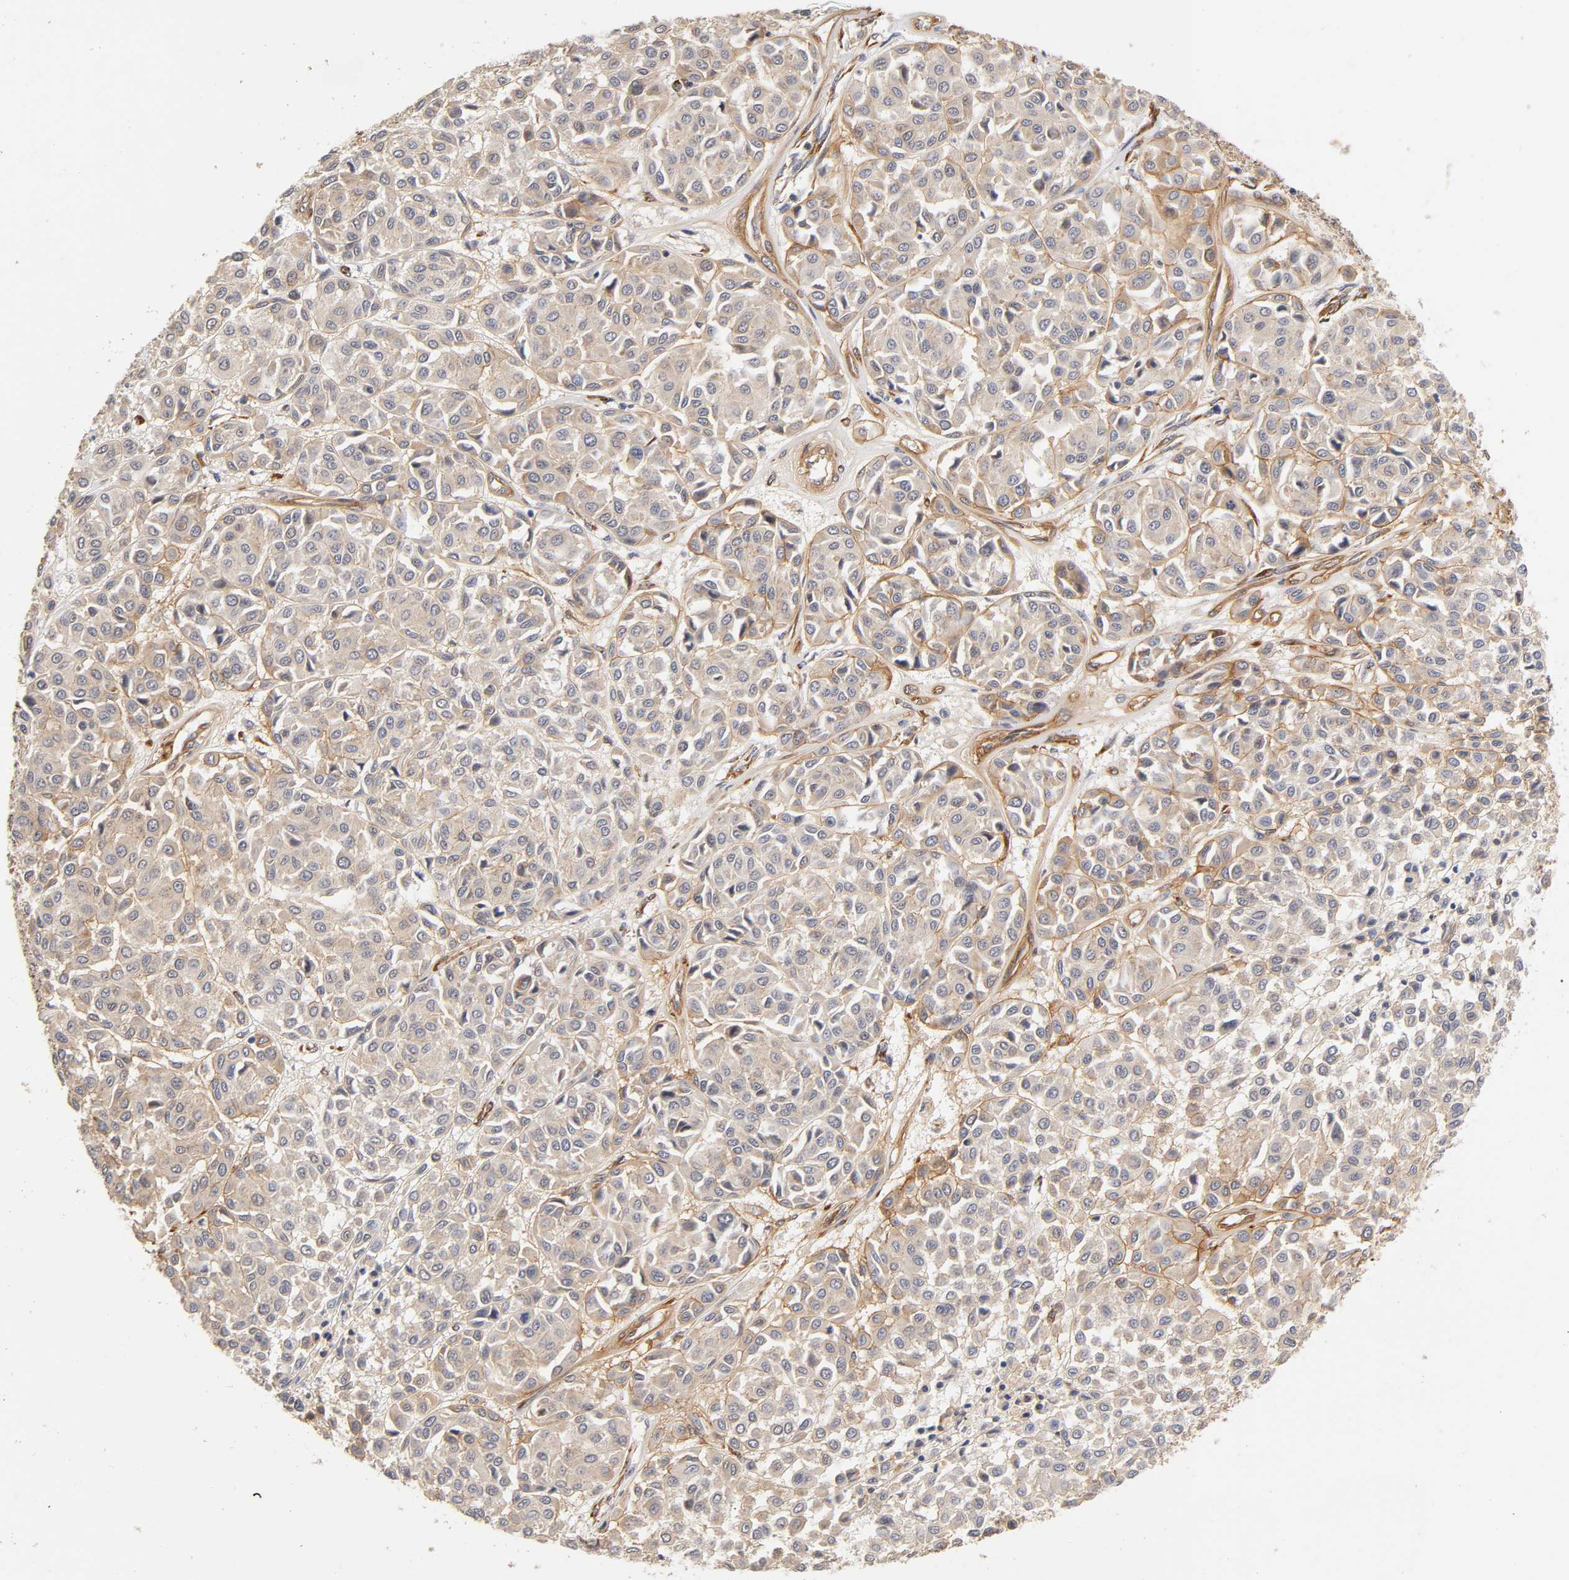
{"staining": {"intensity": "weak", "quantity": "25%-75%", "location": "cytoplasmic/membranous"}, "tissue": "melanoma", "cell_type": "Tumor cells", "image_type": "cancer", "snomed": [{"axis": "morphology", "description": "Malignant melanoma, Metastatic site"}, {"axis": "topography", "description": "Soft tissue"}], "caption": "Immunohistochemical staining of human malignant melanoma (metastatic site) exhibits low levels of weak cytoplasmic/membranous protein staining in approximately 25%-75% of tumor cells.", "gene": "LAMB1", "patient": {"sex": "male", "age": 41}}